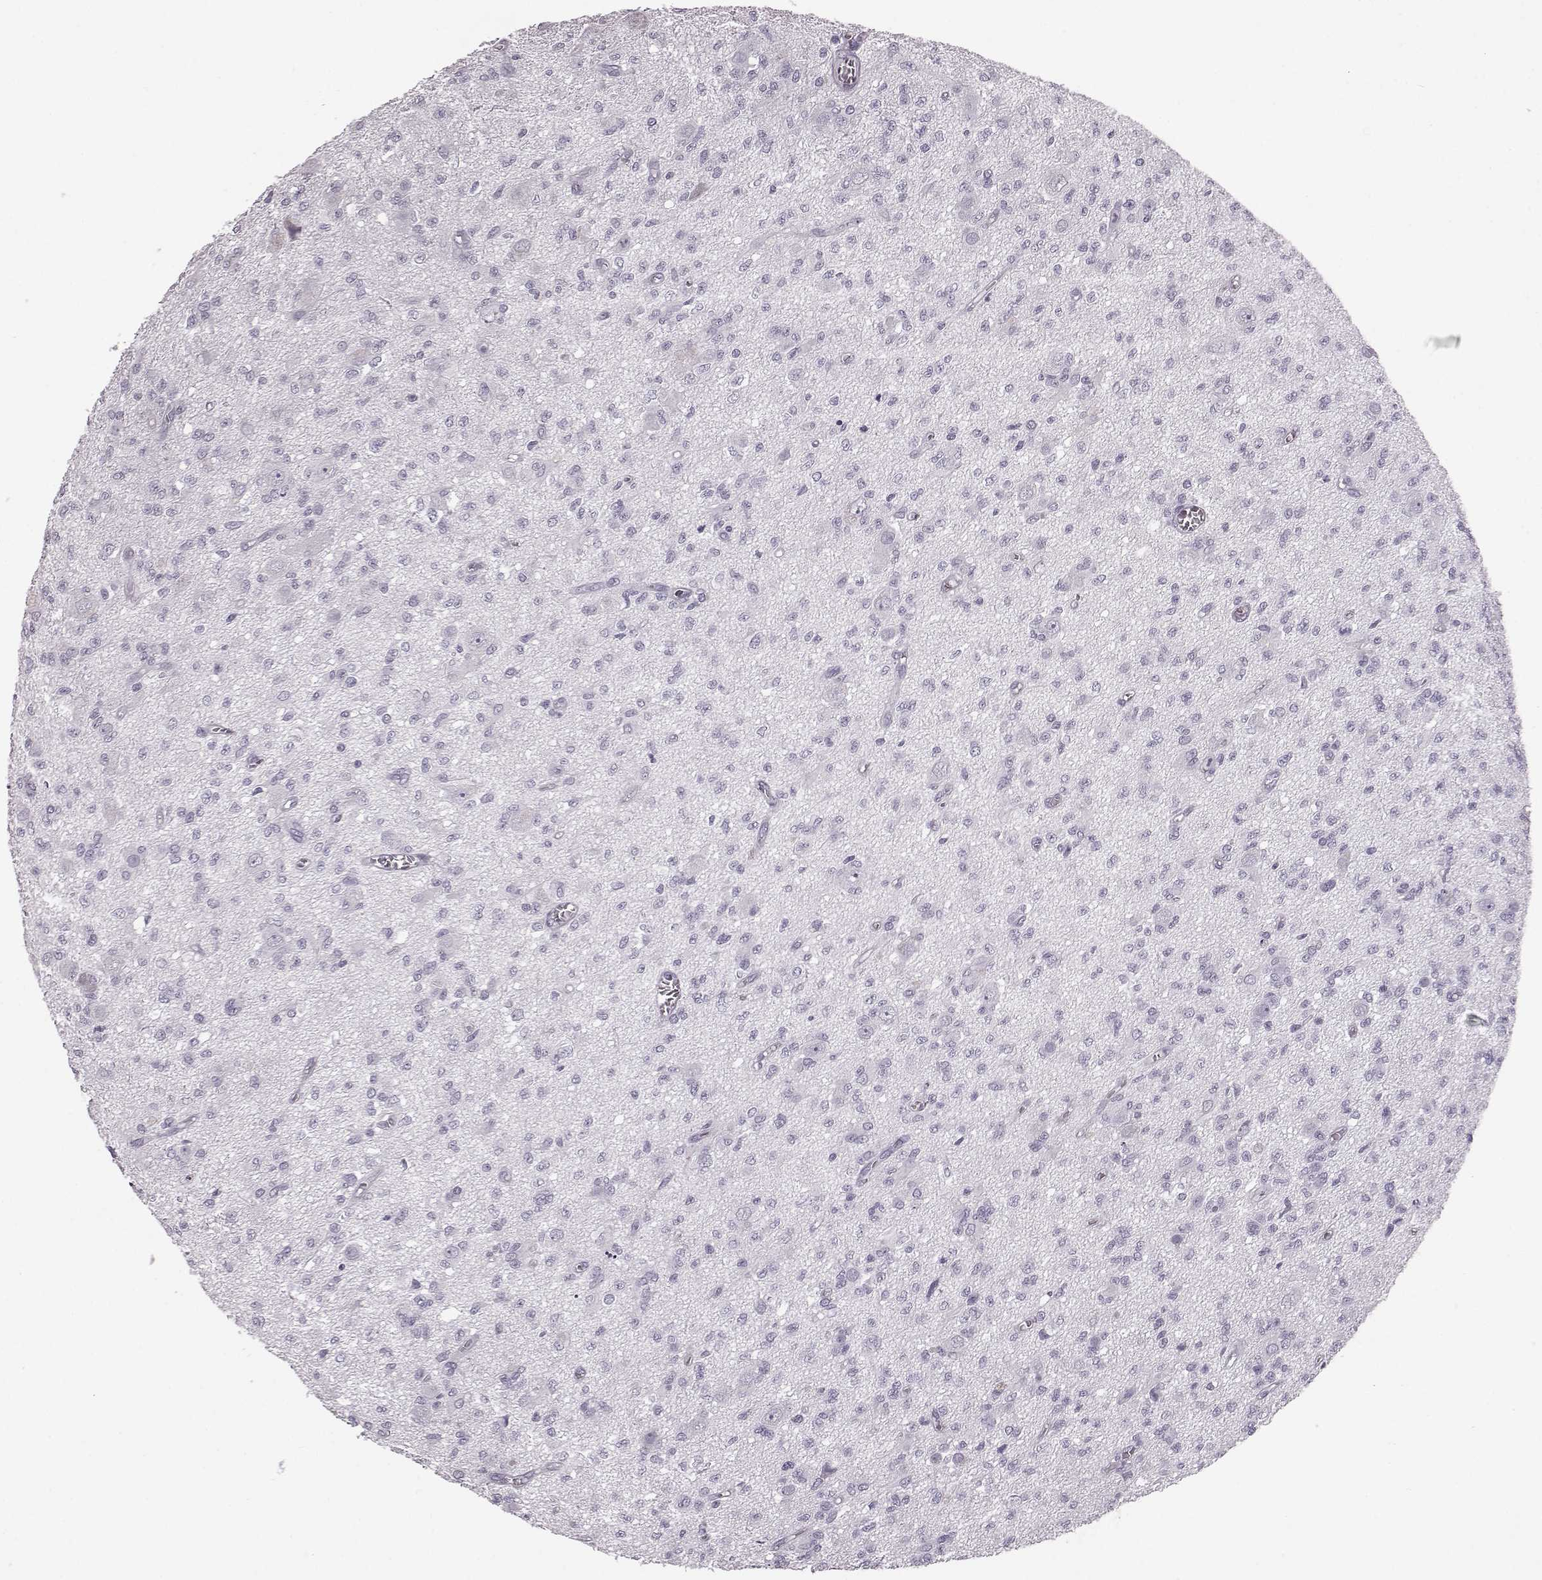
{"staining": {"intensity": "negative", "quantity": "none", "location": "none"}, "tissue": "glioma", "cell_type": "Tumor cells", "image_type": "cancer", "snomed": [{"axis": "morphology", "description": "Glioma, malignant, Low grade"}, {"axis": "topography", "description": "Brain"}], "caption": "This is an immunohistochemistry histopathology image of malignant glioma (low-grade). There is no expression in tumor cells.", "gene": "JSRP1", "patient": {"sex": "male", "age": 64}}